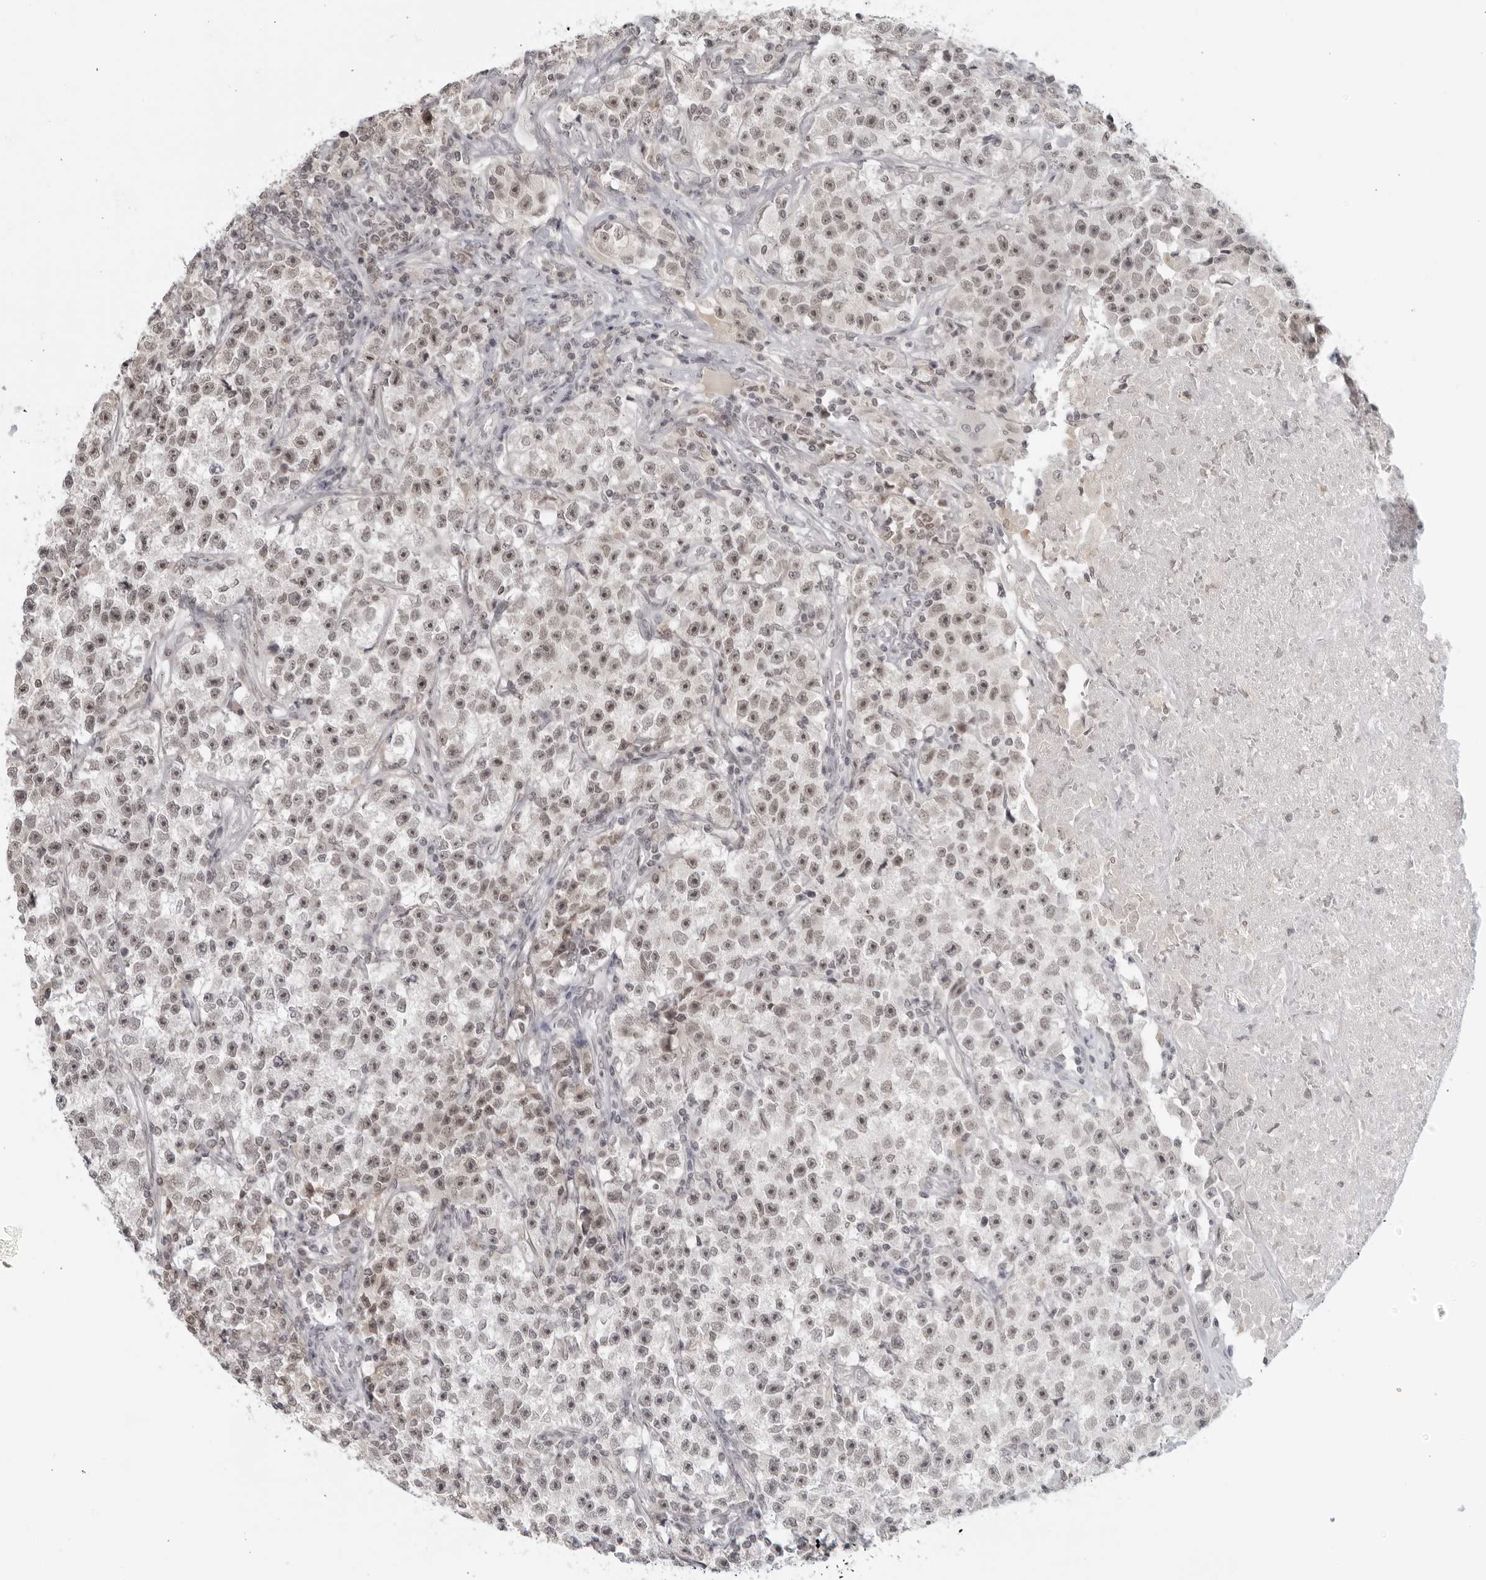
{"staining": {"intensity": "weak", "quantity": "<25%", "location": "nuclear"}, "tissue": "testis cancer", "cell_type": "Tumor cells", "image_type": "cancer", "snomed": [{"axis": "morphology", "description": "Seminoma, NOS"}, {"axis": "topography", "description": "Testis"}], "caption": "Micrograph shows no significant protein staining in tumor cells of testis cancer (seminoma).", "gene": "RAB11FIP3", "patient": {"sex": "male", "age": 22}}